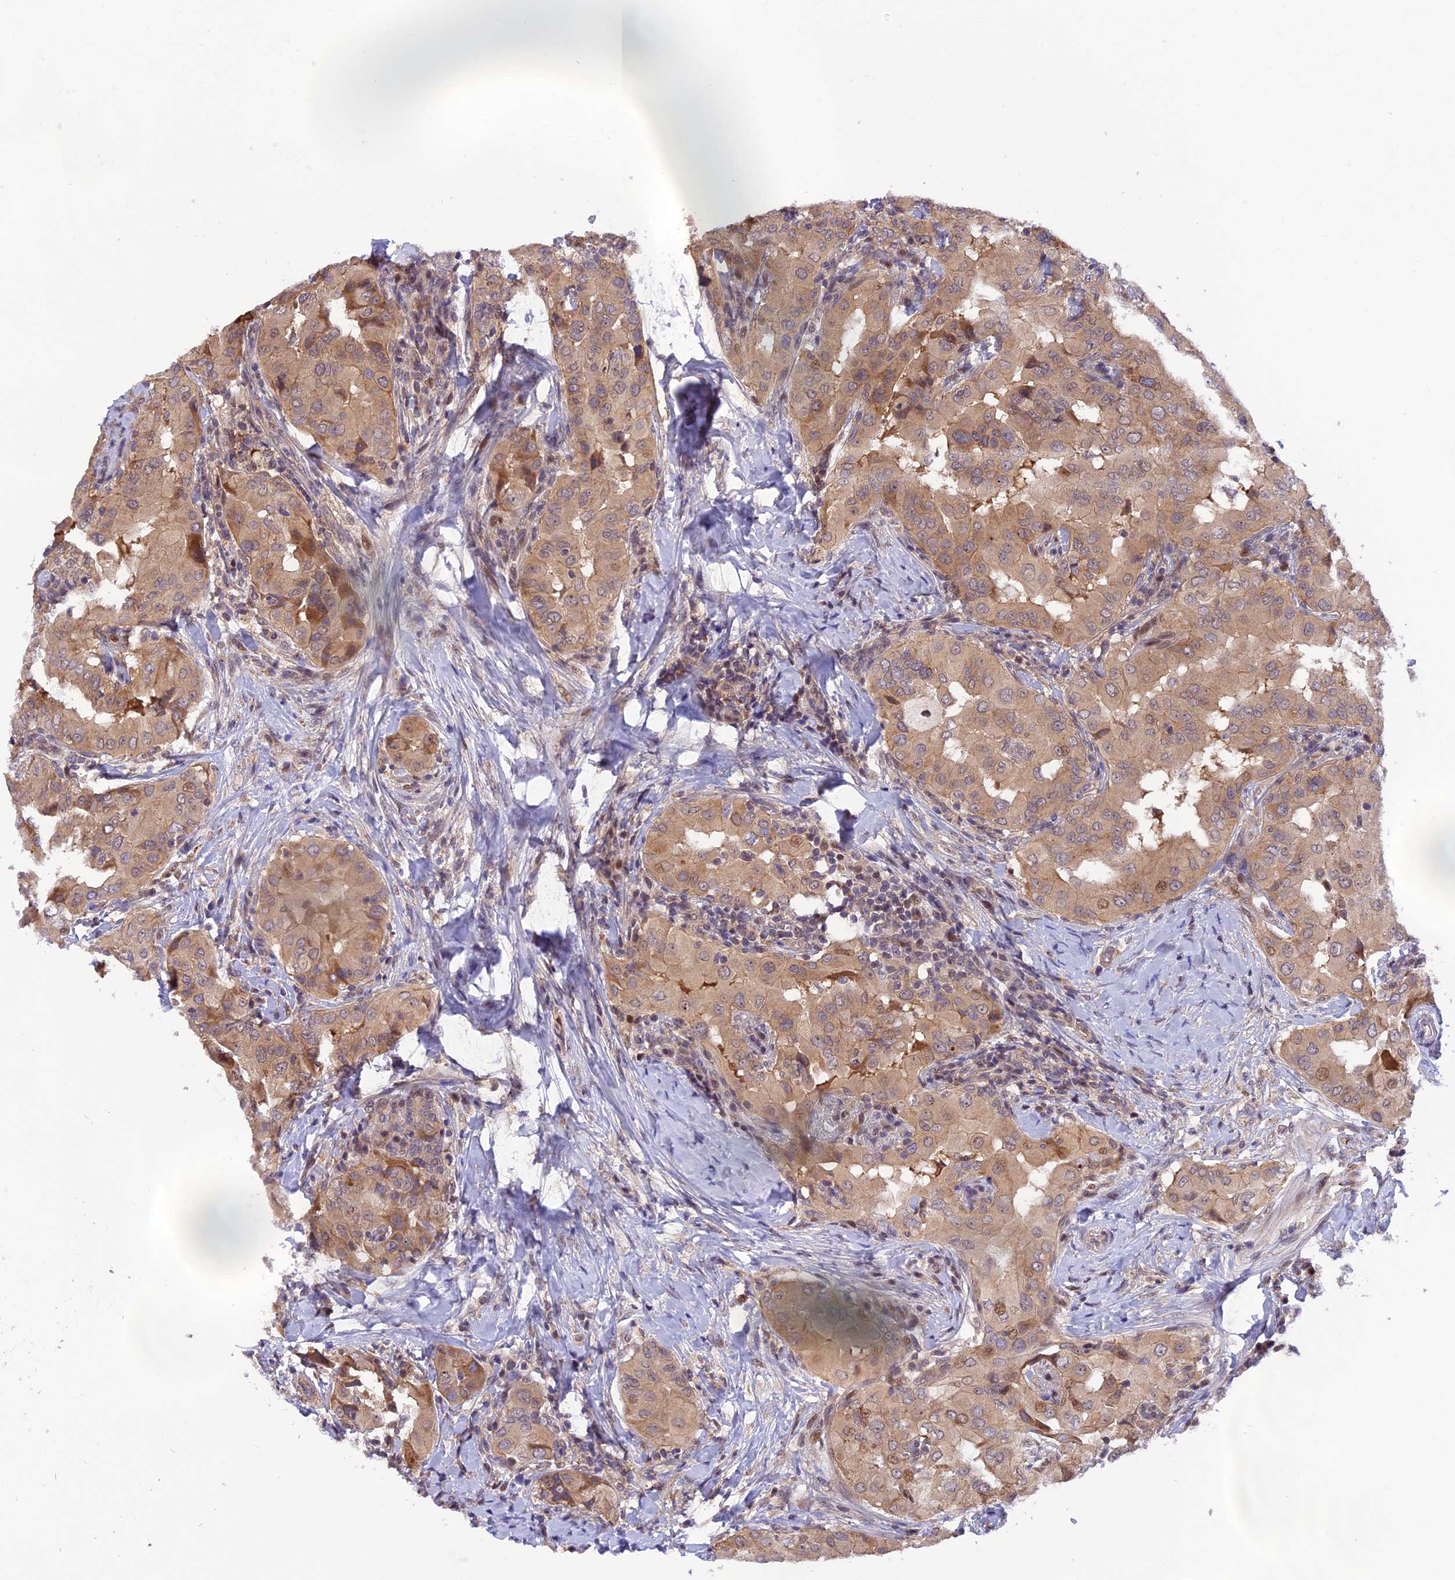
{"staining": {"intensity": "moderate", "quantity": ">75%", "location": "cytoplasmic/membranous,nuclear"}, "tissue": "thyroid cancer", "cell_type": "Tumor cells", "image_type": "cancer", "snomed": [{"axis": "morphology", "description": "Papillary adenocarcinoma, NOS"}, {"axis": "topography", "description": "Thyroid gland"}], "caption": "This image shows thyroid papillary adenocarcinoma stained with IHC to label a protein in brown. The cytoplasmic/membranous and nuclear of tumor cells show moderate positivity for the protein. Nuclei are counter-stained blue.", "gene": "SAMD4A", "patient": {"sex": "male", "age": 33}}